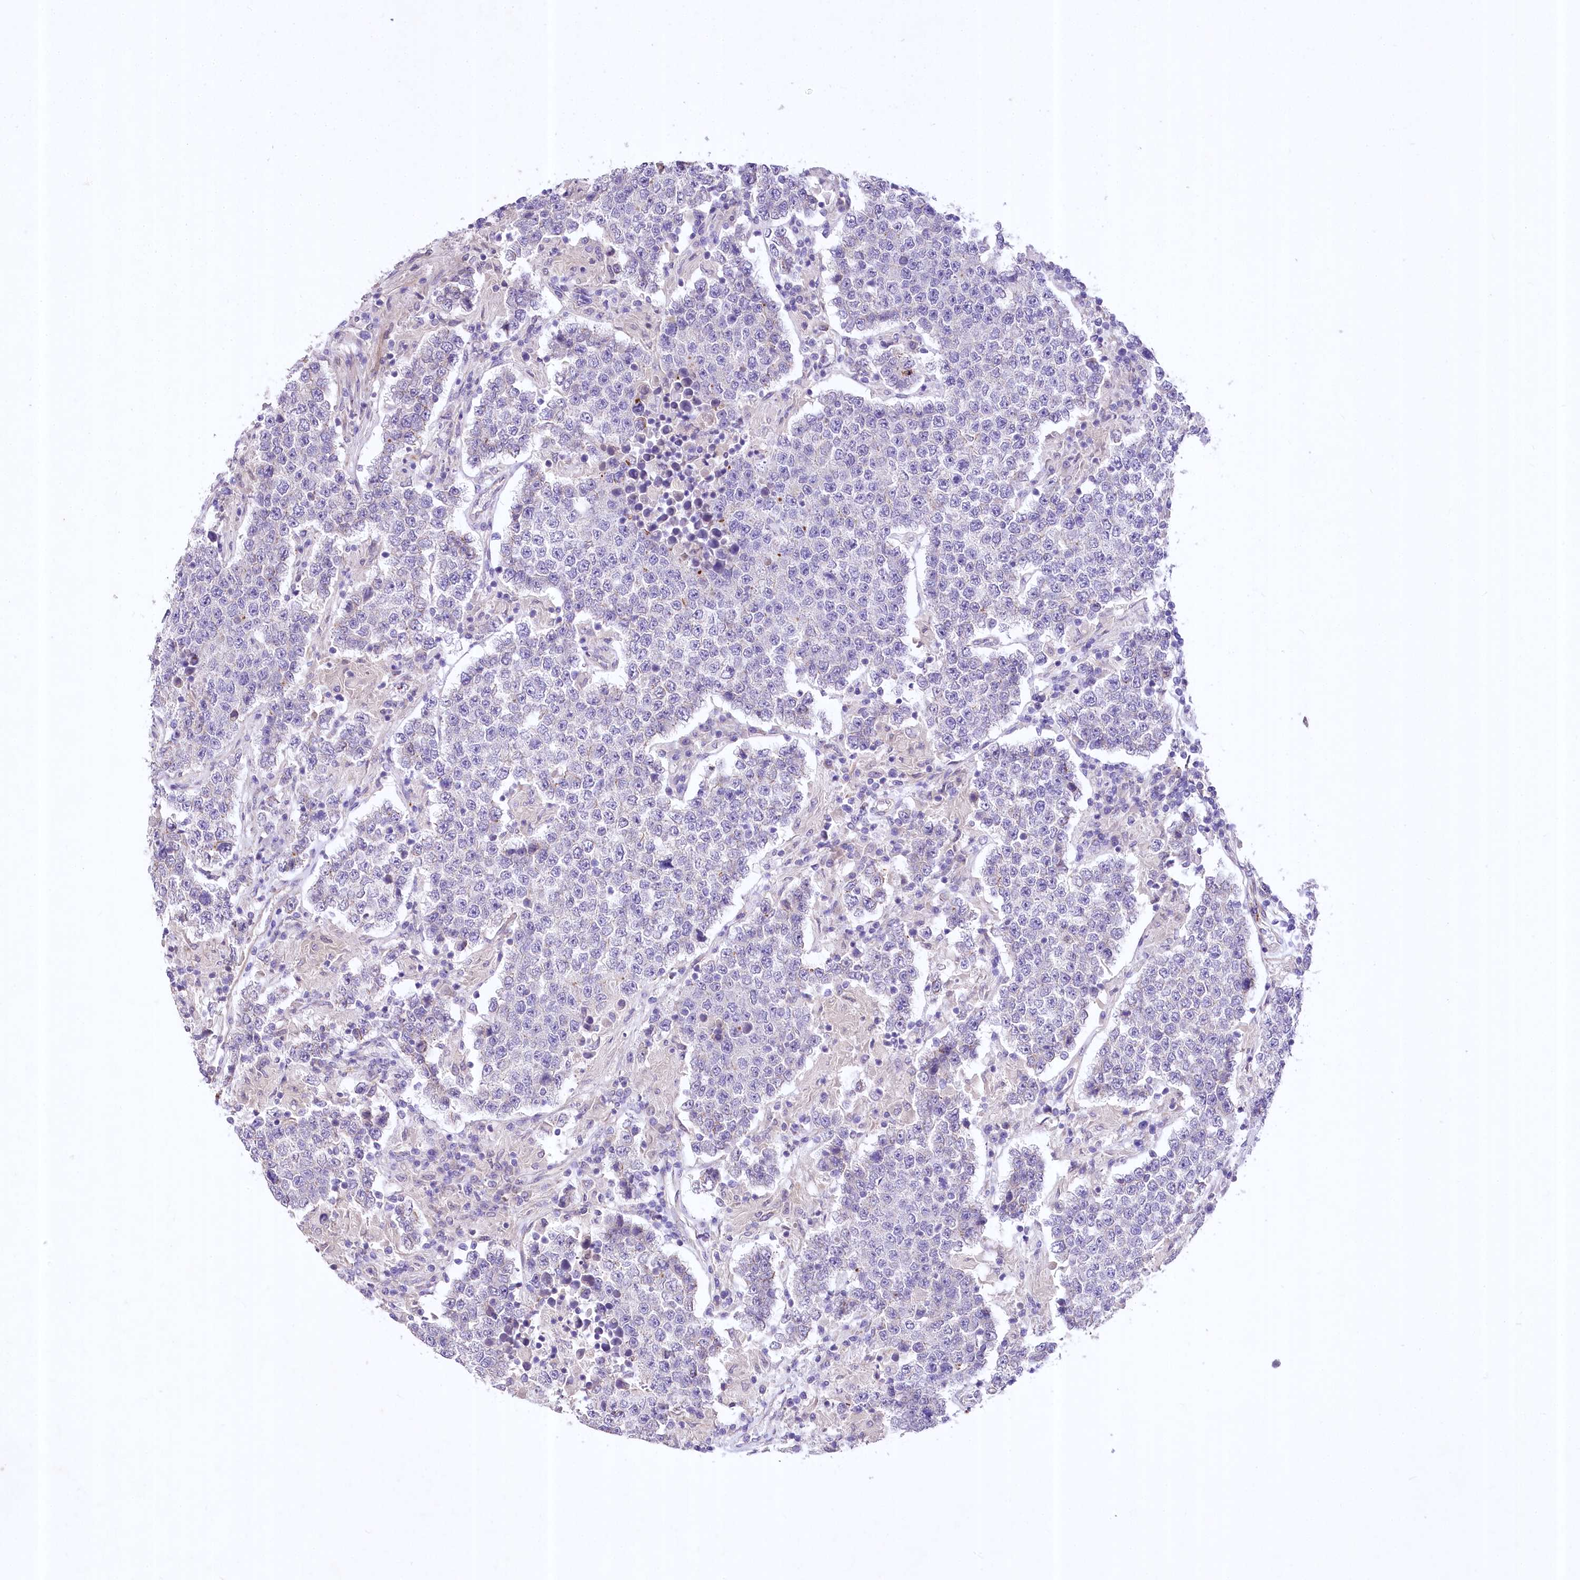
{"staining": {"intensity": "negative", "quantity": "none", "location": "none"}, "tissue": "testis cancer", "cell_type": "Tumor cells", "image_type": "cancer", "snomed": [{"axis": "morphology", "description": "Normal tissue, NOS"}, {"axis": "morphology", "description": "Urothelial carcinoma, High grade"}, {"axis": "morphology", "description": "Seminoma, NOS"}, {"axis": "morphology", "description": "Carcinoma, Embryonal, NOS"}, {"axis": "topography", "description": "Urinary bladder"}, {"axis": "topography", "description": "Testis"}], "caption": "Tumor cells are negative for brown protein staining in testis cancer (seminoma).", "gene": "RDH16", "patient": {"sex": "male", "age": 41}}